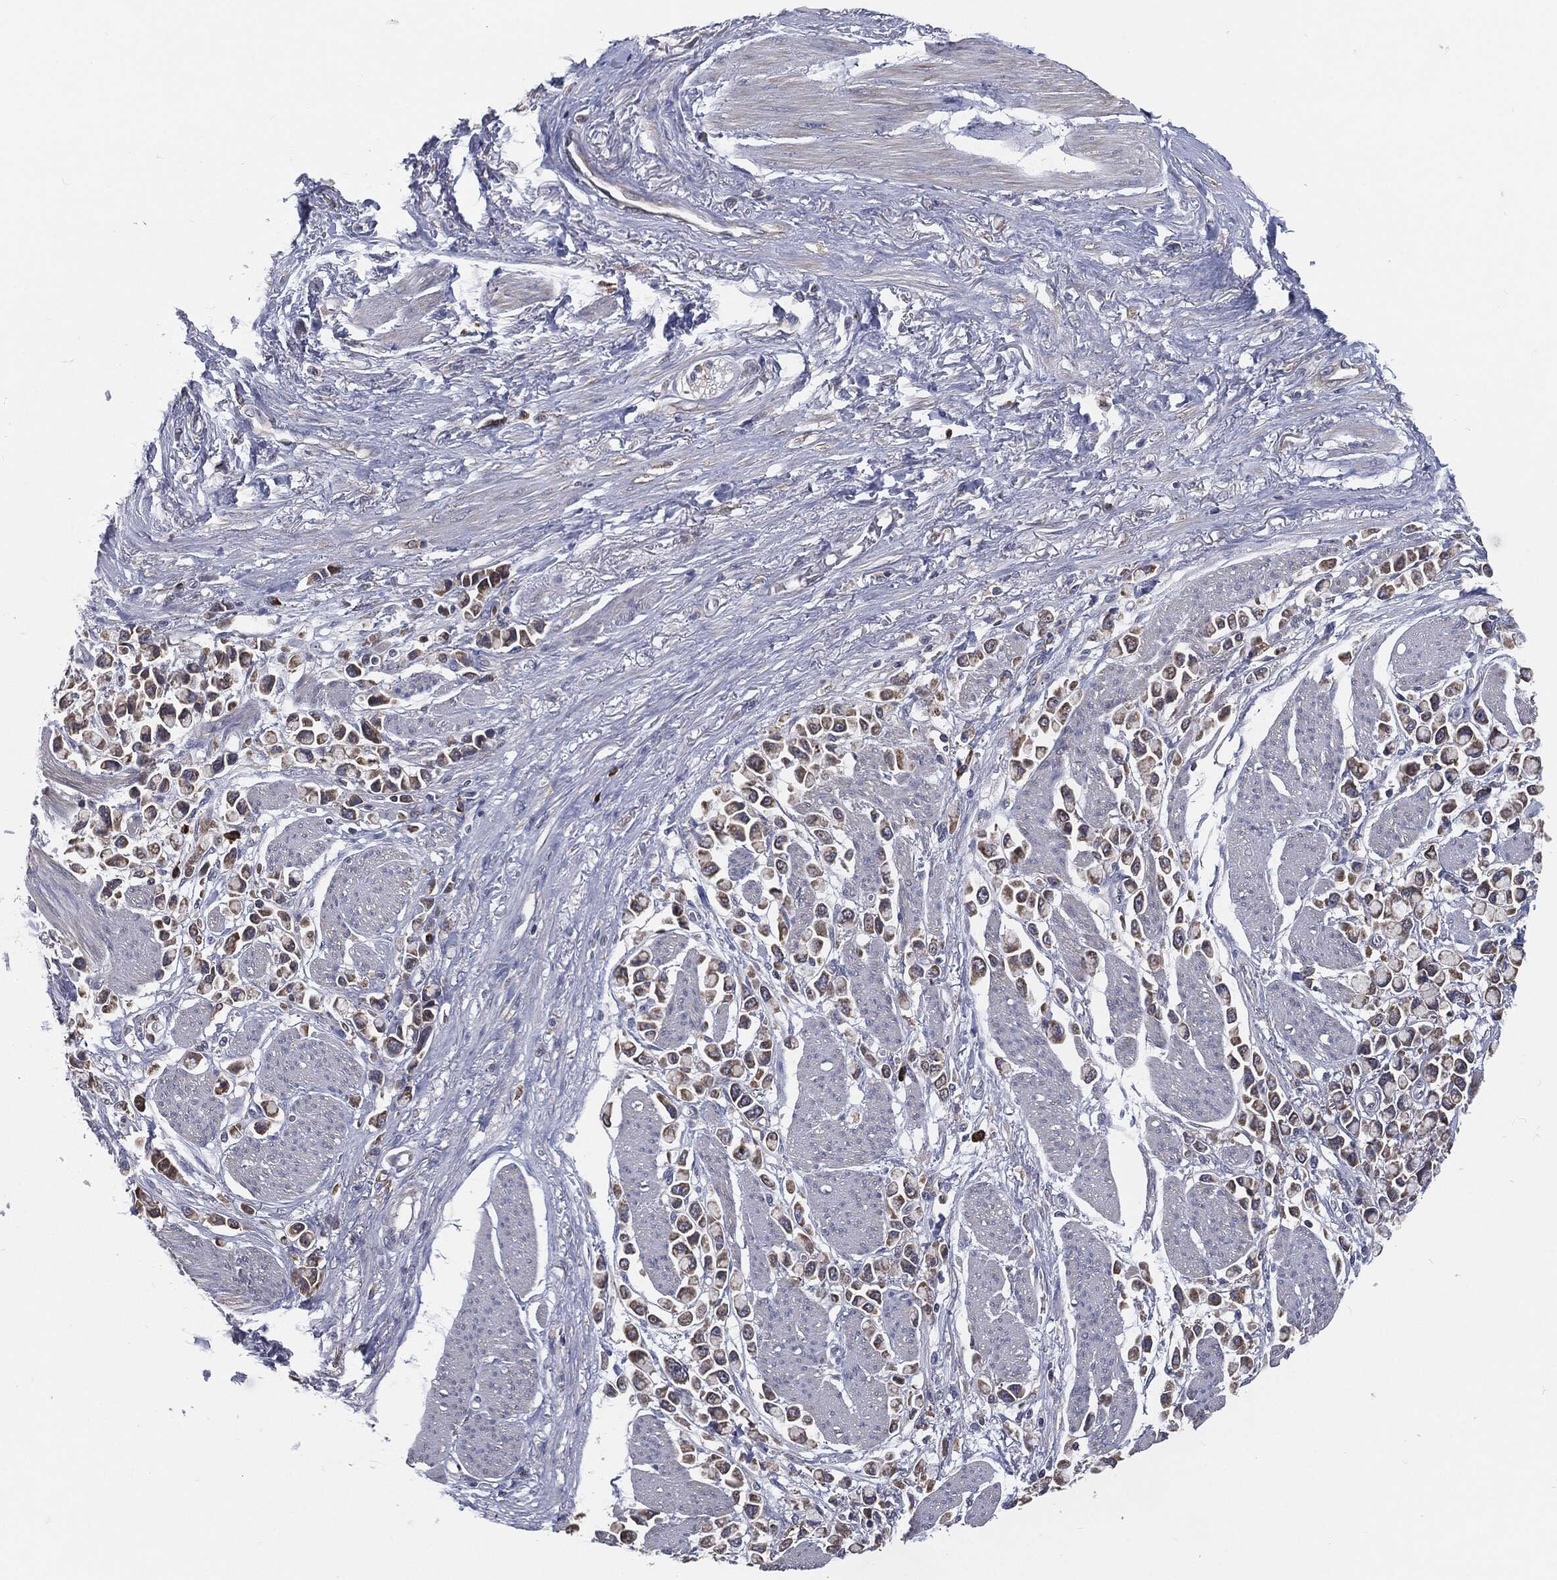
{"staining": {"intensity": "moderate", "quantity": ">75%", "location": "cytoplasmic/membranous"}, "tissue": "stomach cancer", "cell_type": "Tumor cells", "image_type": "cancer", "snomed": [{"axis": "morphology", "description": "Adenocarcinoma, NOS"}, {"axis": "topography", "description": "Stomach"}], "caption": "A medium amount of moderate cytoplasmic/membranous positivity is seen in about >75% of tumor cells in stomach cancer tissue.", "gene": "PRDX4", "patient": {"sex": "female", "age": 81}}